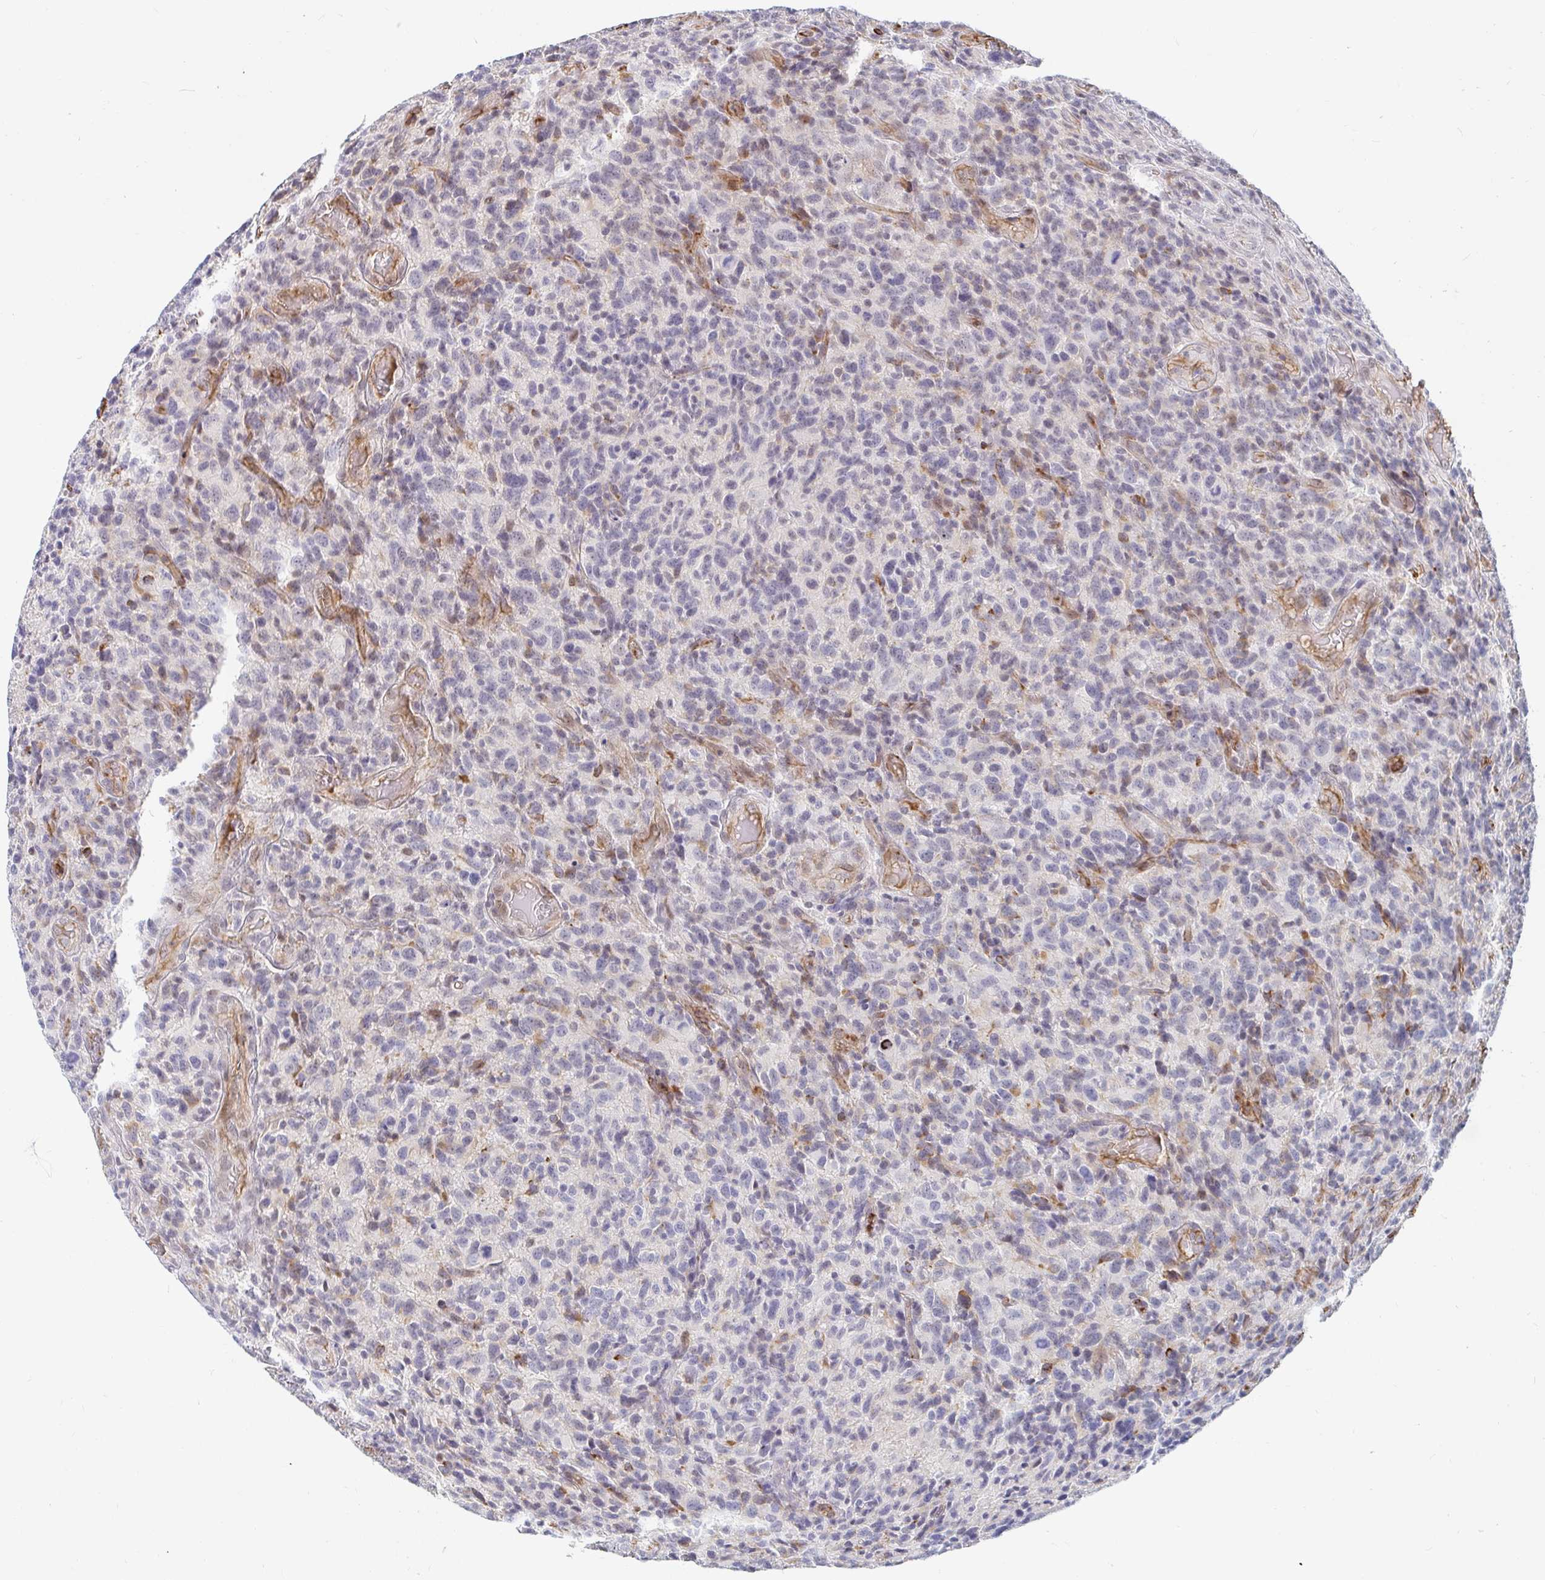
{"staining": {"intensity": "moderate", "quantity": "<25%", "location": "cytoplasmic/membranous"}, "tissue": "glioma", "cell_type": "Tumor cells", "image_type": "cancer", "snomed": [{"axis": "morphology", "description": "Glioma, malignant, High grade"}, {"axis": "topography", "description": "Brain"}], "caption": "High-magnification brightfield microscopy of glioma stained with DAB (brown) and counterstained with hematoxylin (blue). tumor cells exhibit moderate cytoplasmic/membranous expression is appreciated in approximately<25% of cells. The protein is stained brown, and the nuclei are stained in blue (DAB (3,3'-diaminobenzidine) IHC with brightfield microscopy, high magnification).", "gene": "COL28A1", "patient": {"sex": "male", "age": 76}}